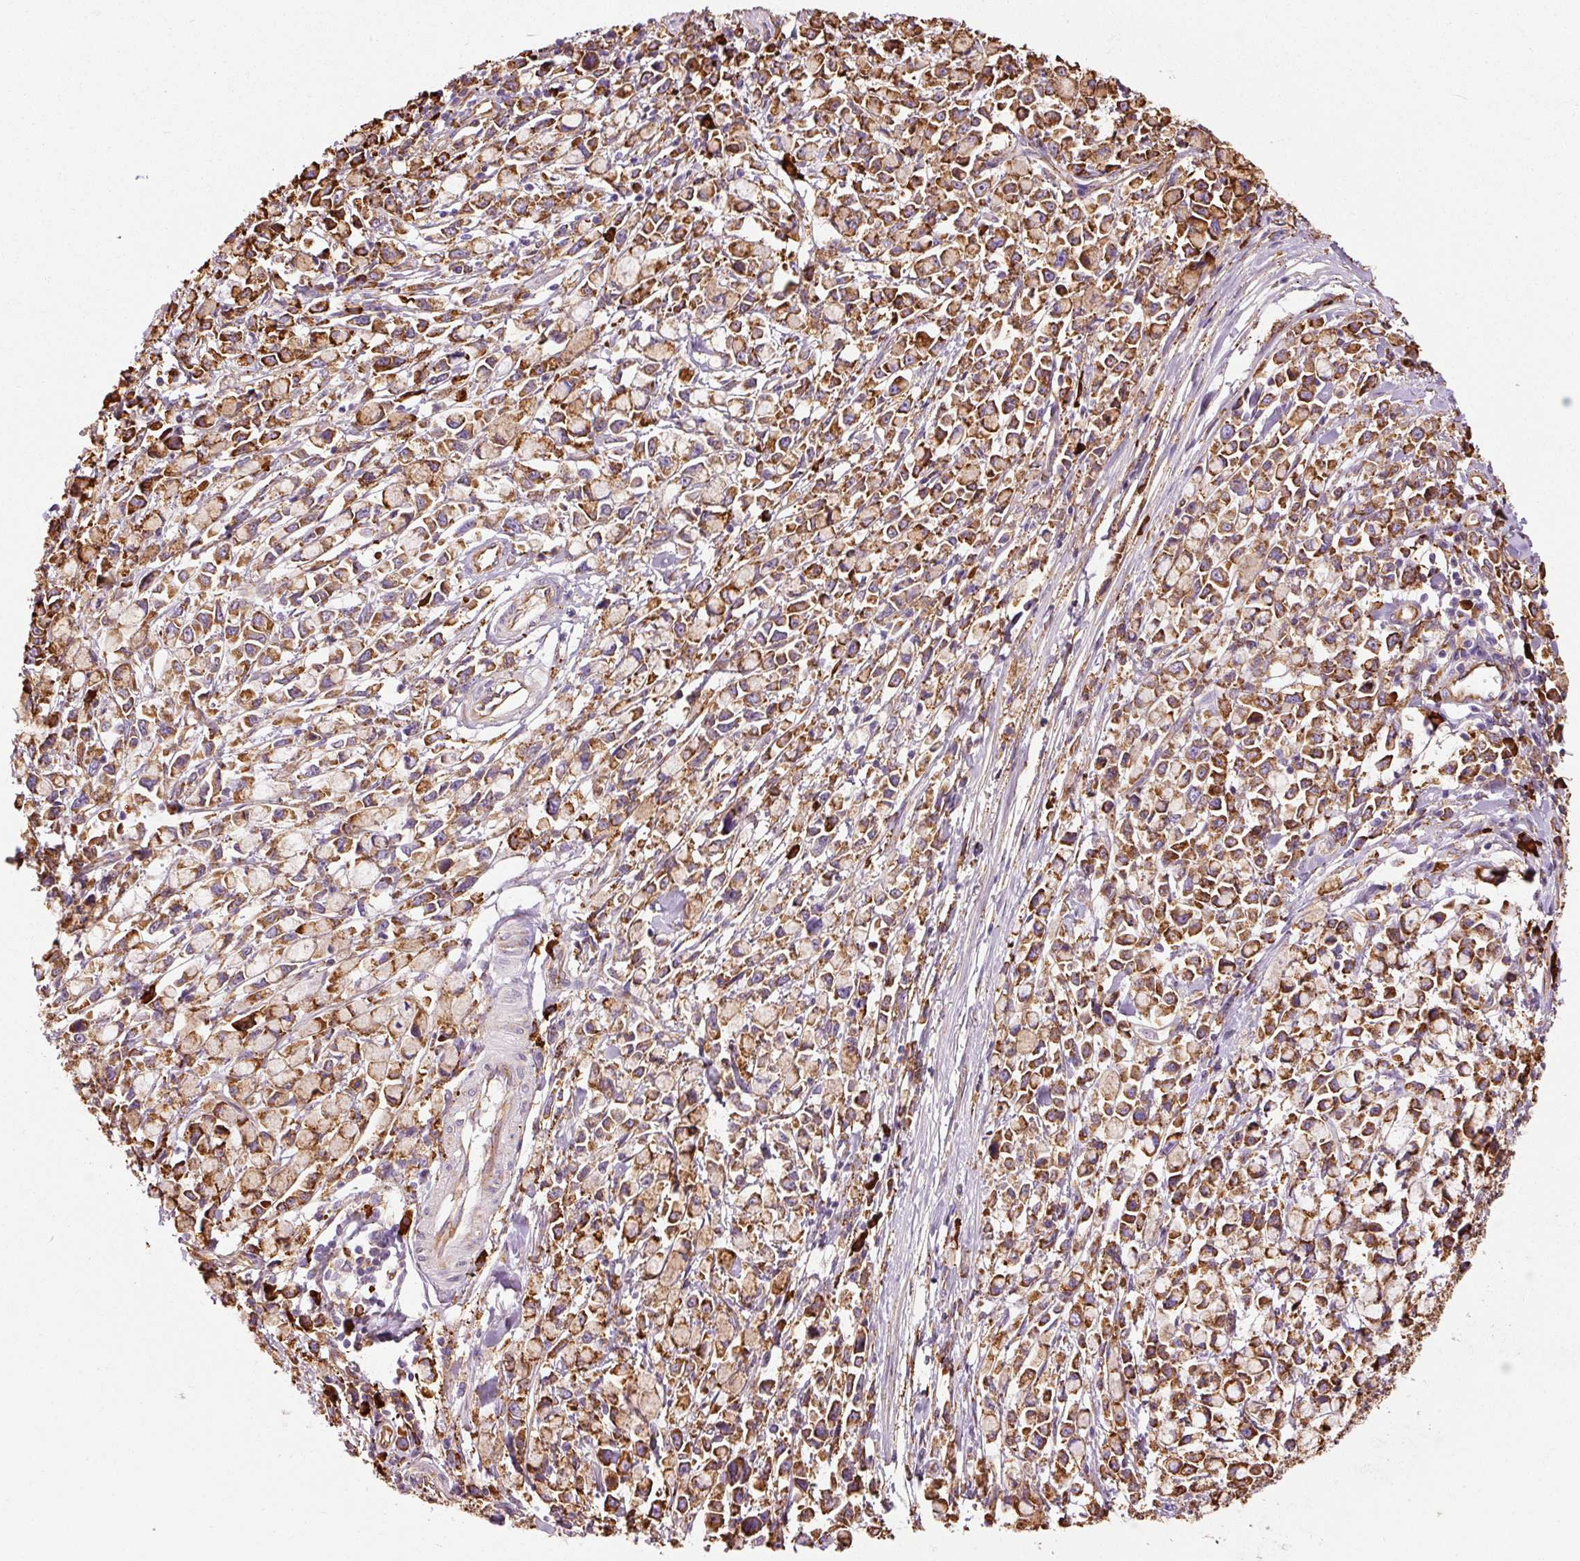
{"staining": {"intensity": "strong", "quantity": ">75%", "location": "cytoplasmic/membranous"}, "tissue": "stomach cancer", "cell_type": "Tumor cells", "image_type": "cancer", "snomed": [{"axis": "morphology", "description": "Adenocarcinoma, NOS"}, {"axis": "topography", "description": "Stomach"}], "caption": "Tumor cells demonstrate high levels of strong cytoplasmic/membranous expression in about >75% of cells in stomach cancer. (Stains: DAB (3,3'-diaminobenzidine) in brown, nuclei in blue, Microscopy: brightfield microscopy at high magnification).", "gene": "KLC1", "patient": {"sex": "female", "age": 81}}